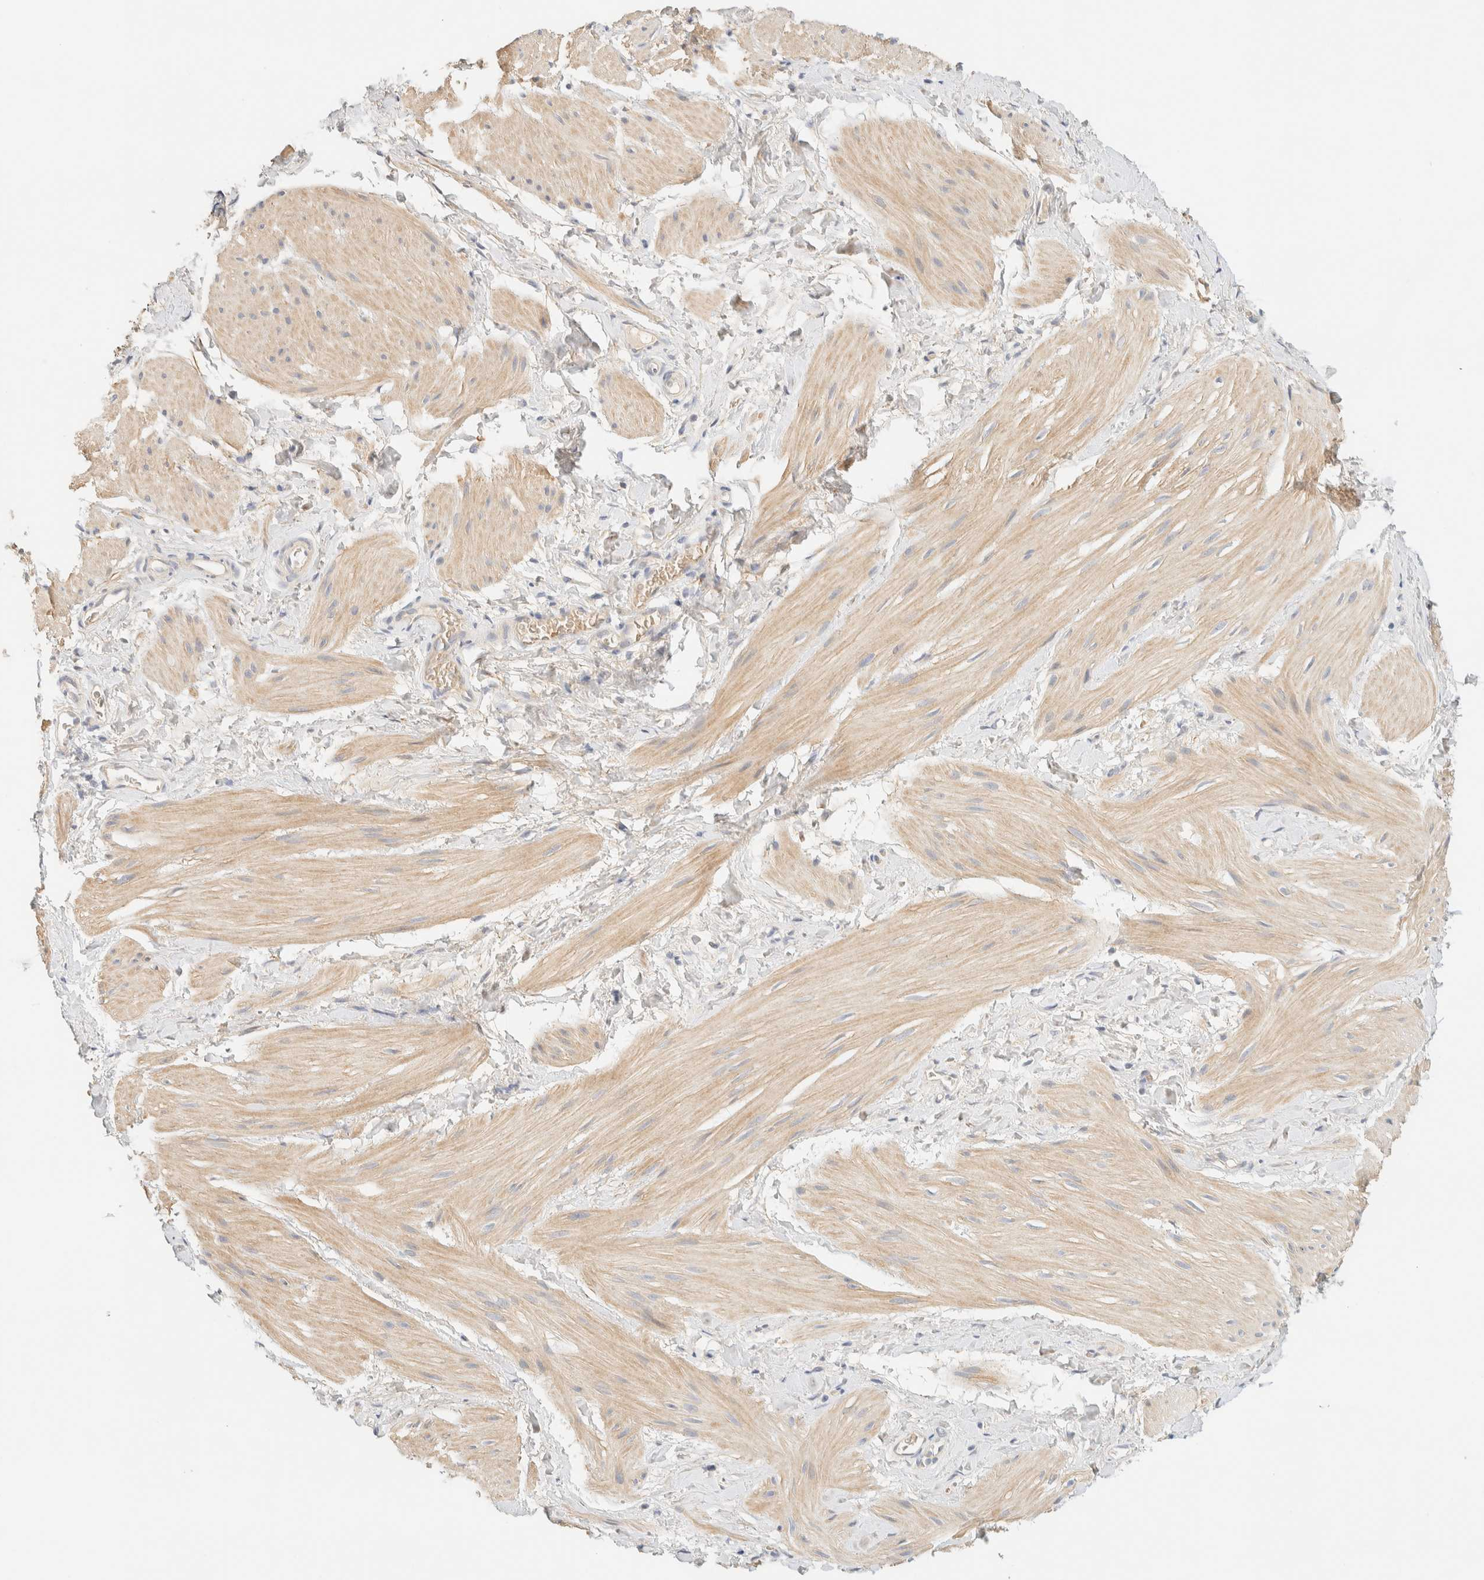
{"staining": {"intensity": "weak", "quantity": "25%-75%", "location": "cytoplasmic/membranous"}, "tissue": "smooth muscle", "cell_type": "Smooth muscle cells", "image_type": "normal", "snomed": [{"axis": "morphology", "description": "Normal tissue, NOS"}, {"axis": "topography", "description": "Smooth muscle"}], "caption": "This photomicrograph displays unremarkable smooth muscle stained with immunohistochemistry to label a protein in brown. The cytoplasmic/membranous of smooth muscle cells show weak positivity for the protein. Nuclei are counter-stained blue.", "gene": "TNK1", "patient": {"sex": "male", "age": 16}}